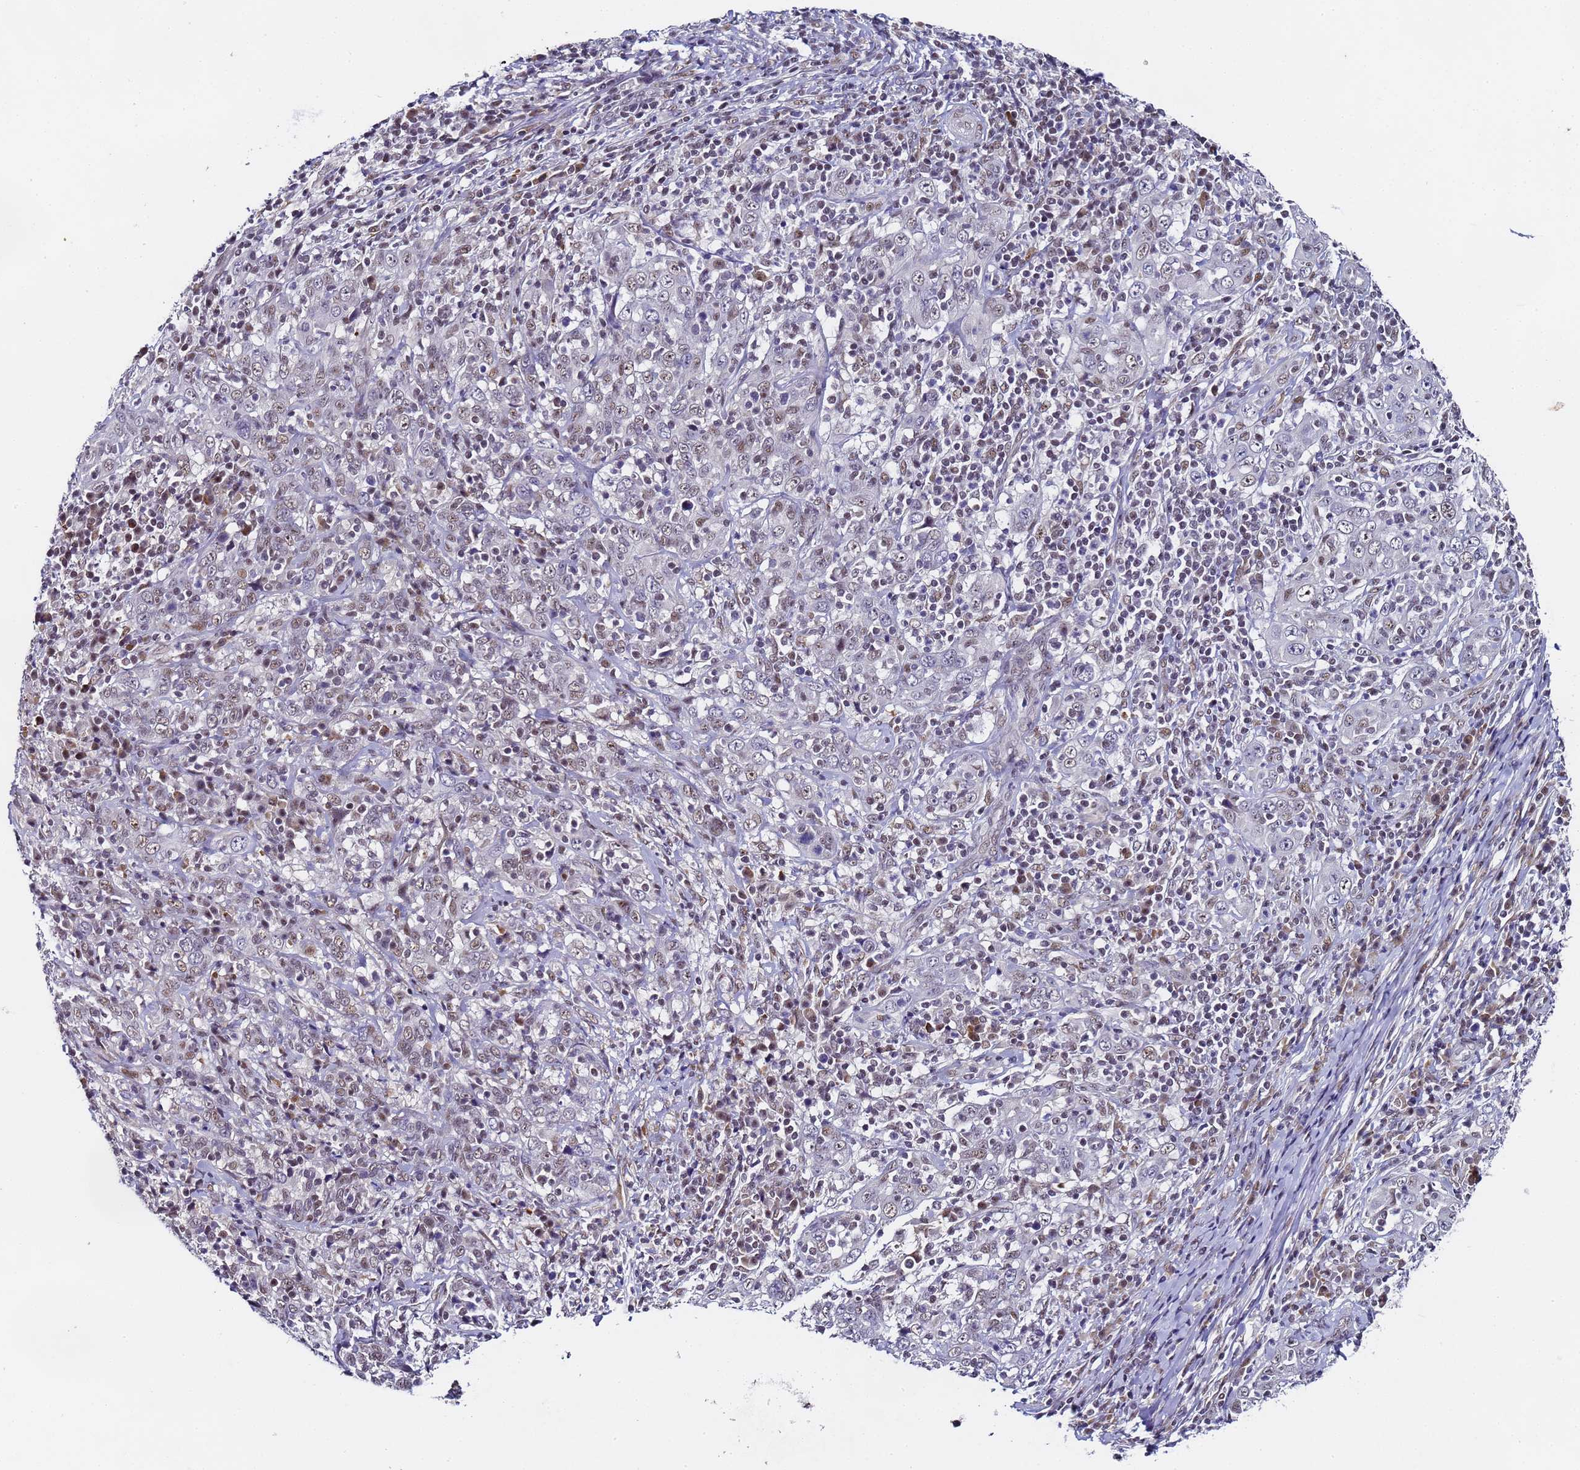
{"staining": {"intensity": "weak", "quantity": "25%-75%", "location": "nuclear"}, "tissue": "cervical cancer", "cell_type": "Tumor cells", "image_type": "cancer", "snomed": [{"axis": "morphology", "description": "Squamous cell carcinoma, NOS"}, {"axis": "topography", "description": "Cervix"}], "caption": "Tumor cells display weak nuclear staining in approximately 25%-75% of cells in cervical cancer.", "gene": "FNBP4", "patient": {"sex": "female", "age": 46}}